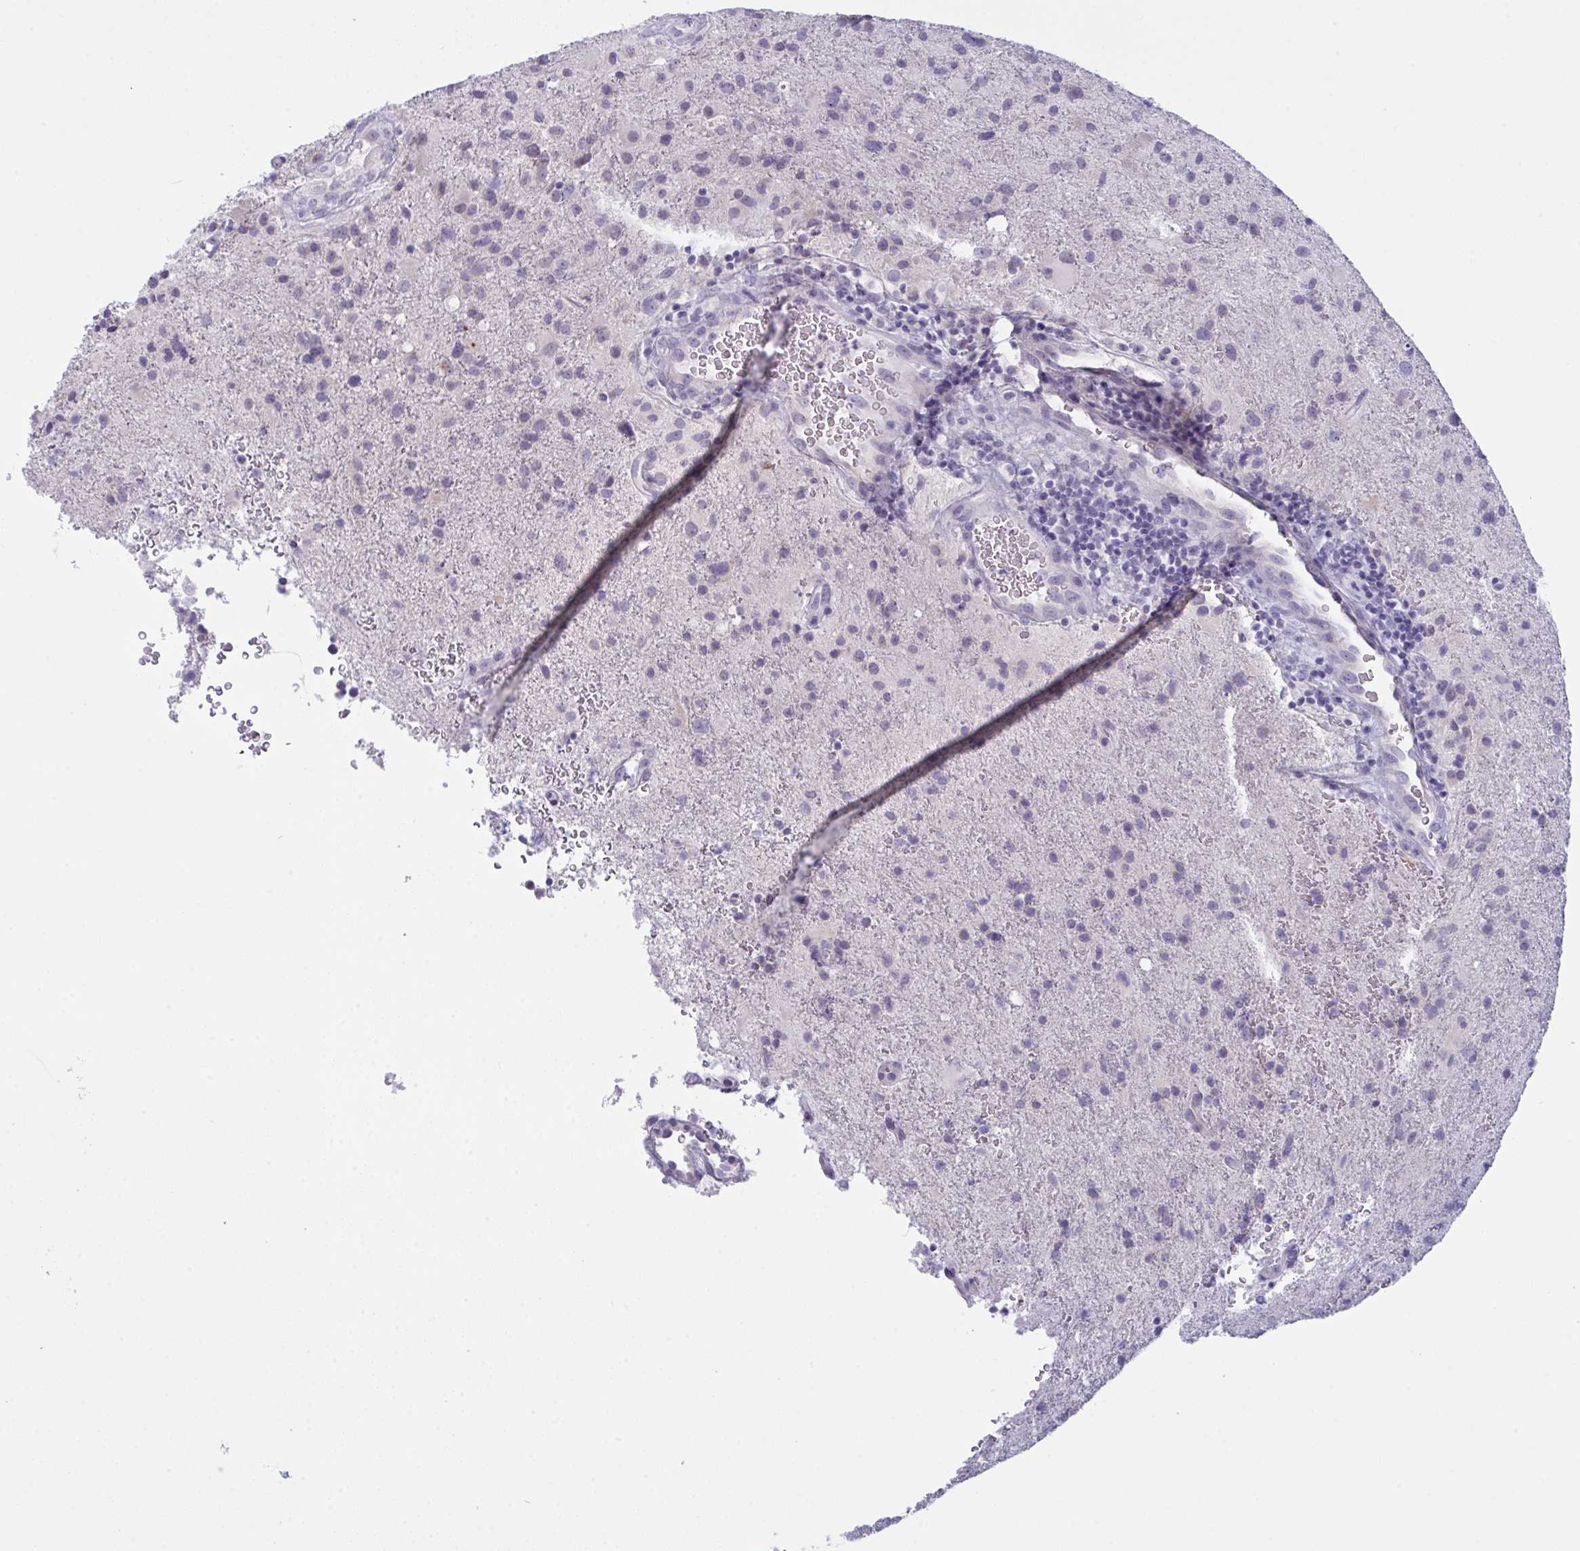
{"staining": {"intensity": "negative", "quantity": "none", "location": "none"}, "tissue": "glioma", "cell_type": "Tumor cells", "image_type": "cancer", "snomed": [{"axis": "morphology", "description": "Glioma, malignant, High grade"}, {"axis": "topography", "description": "Brain"}], "caption": "Immunohistochemistry (IHC) image of high-grade glioma (malignant) stained for a protein (brown), which demonstrates no expression in tumor cells.", "gene": "TENT5D", "patient": {"sex": "male", "age": 53}}